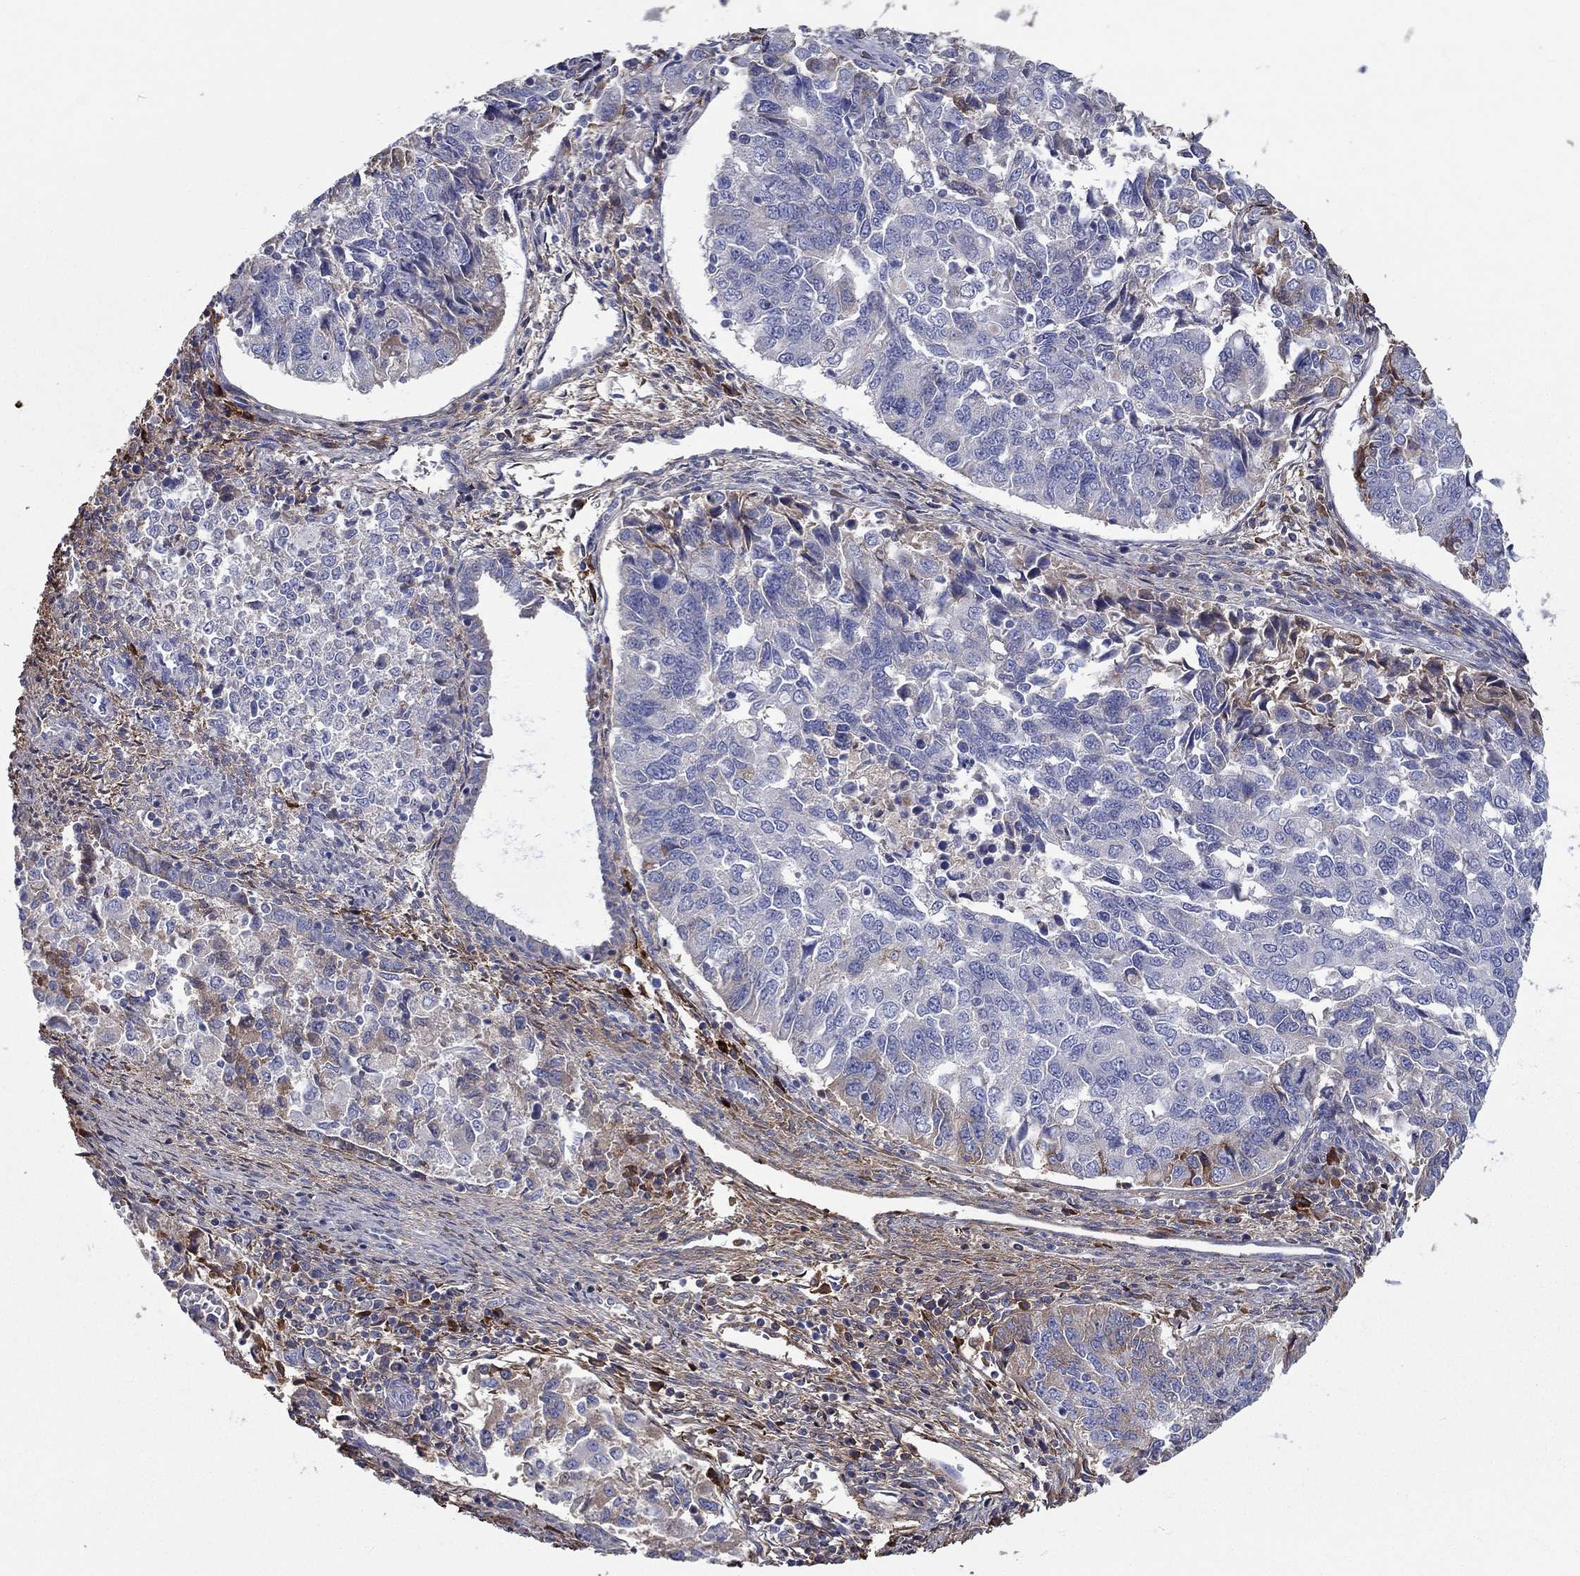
{"staining": {"intensity": "moderate", "quantity": "<25%", "location": "cytoplasmic/membranous"}, "tissue": "endometrial cancer", "cell_type": "Tumor cells", "image_type": "cancer", "snomed": [{"axis": "morphology", "description": "Adenocarcinoma, NOS"}, {"axis": "topography", "description": "Endometrium"}], "caption": "Tumor cells exhibit low levels of moderate cytoplasmic/membranous staining in about <25% of cells in endometrial cancer (adenocarcinoma). (IHC, brightfield microscopy, high magnification).", "gene": "TGFBI", "patient": {"sex": "female", "age": 43}}